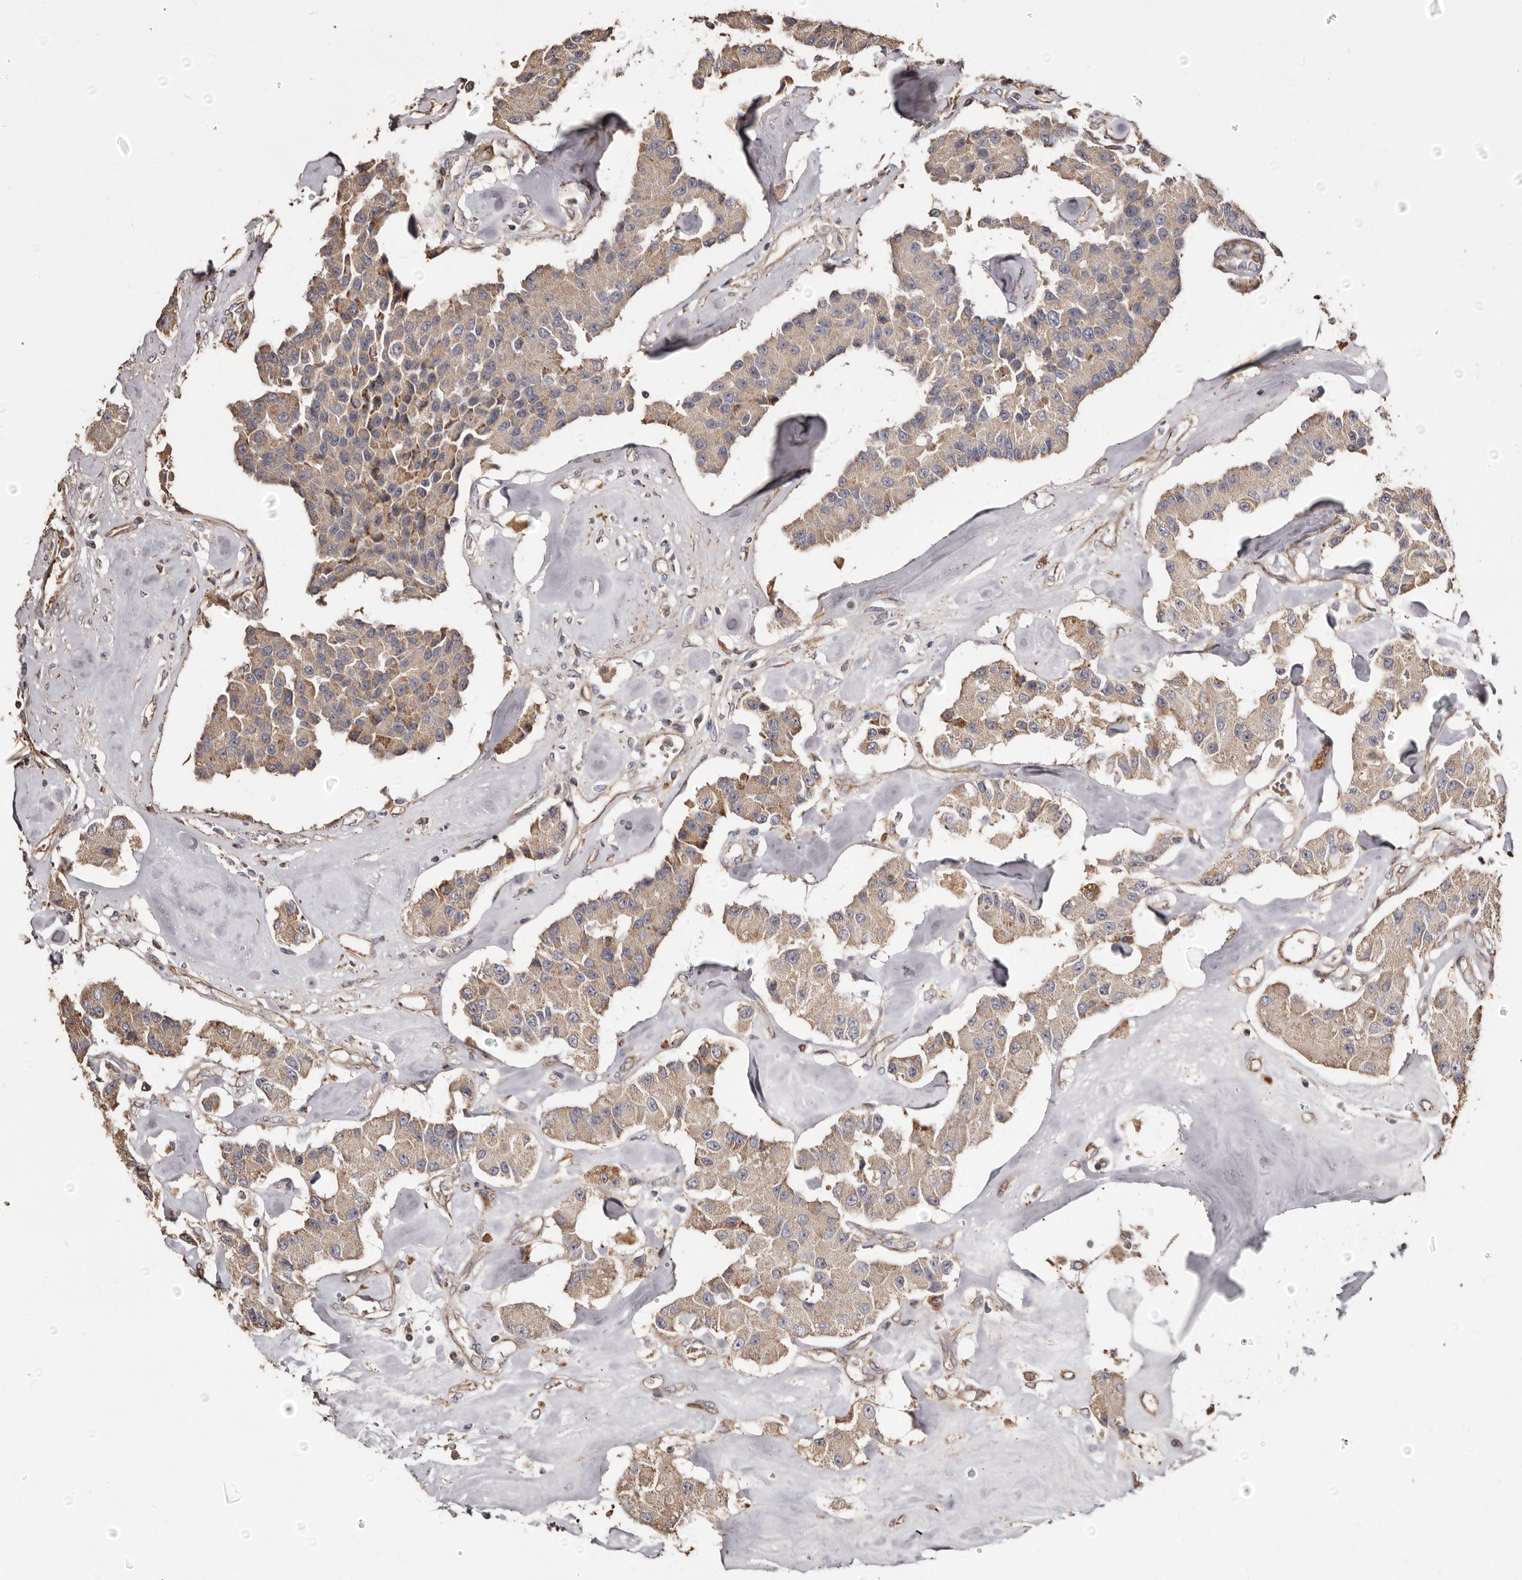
{"staining": {"intensity": "moderate", "quantity": ">75%", "location": "cytoplasmic/membranous"}, "tissue": "carcinoid", "cell_type": "Tumor cells", "image_type": "cancer", "snomed": [{"axis": "morphology", "description": "Carcinoid, malignant, NOS"}, {"axis": "topography", "description": "Pancreas"}], "caption": "This histopathology image reveals immunohistochemistry staining of carcinoid, with medium moderate cytoplasmic/membranous expression in about >75% of tumor cells.", "gene": "MACC1", "patient": {"sex": "male", "age": 41}}